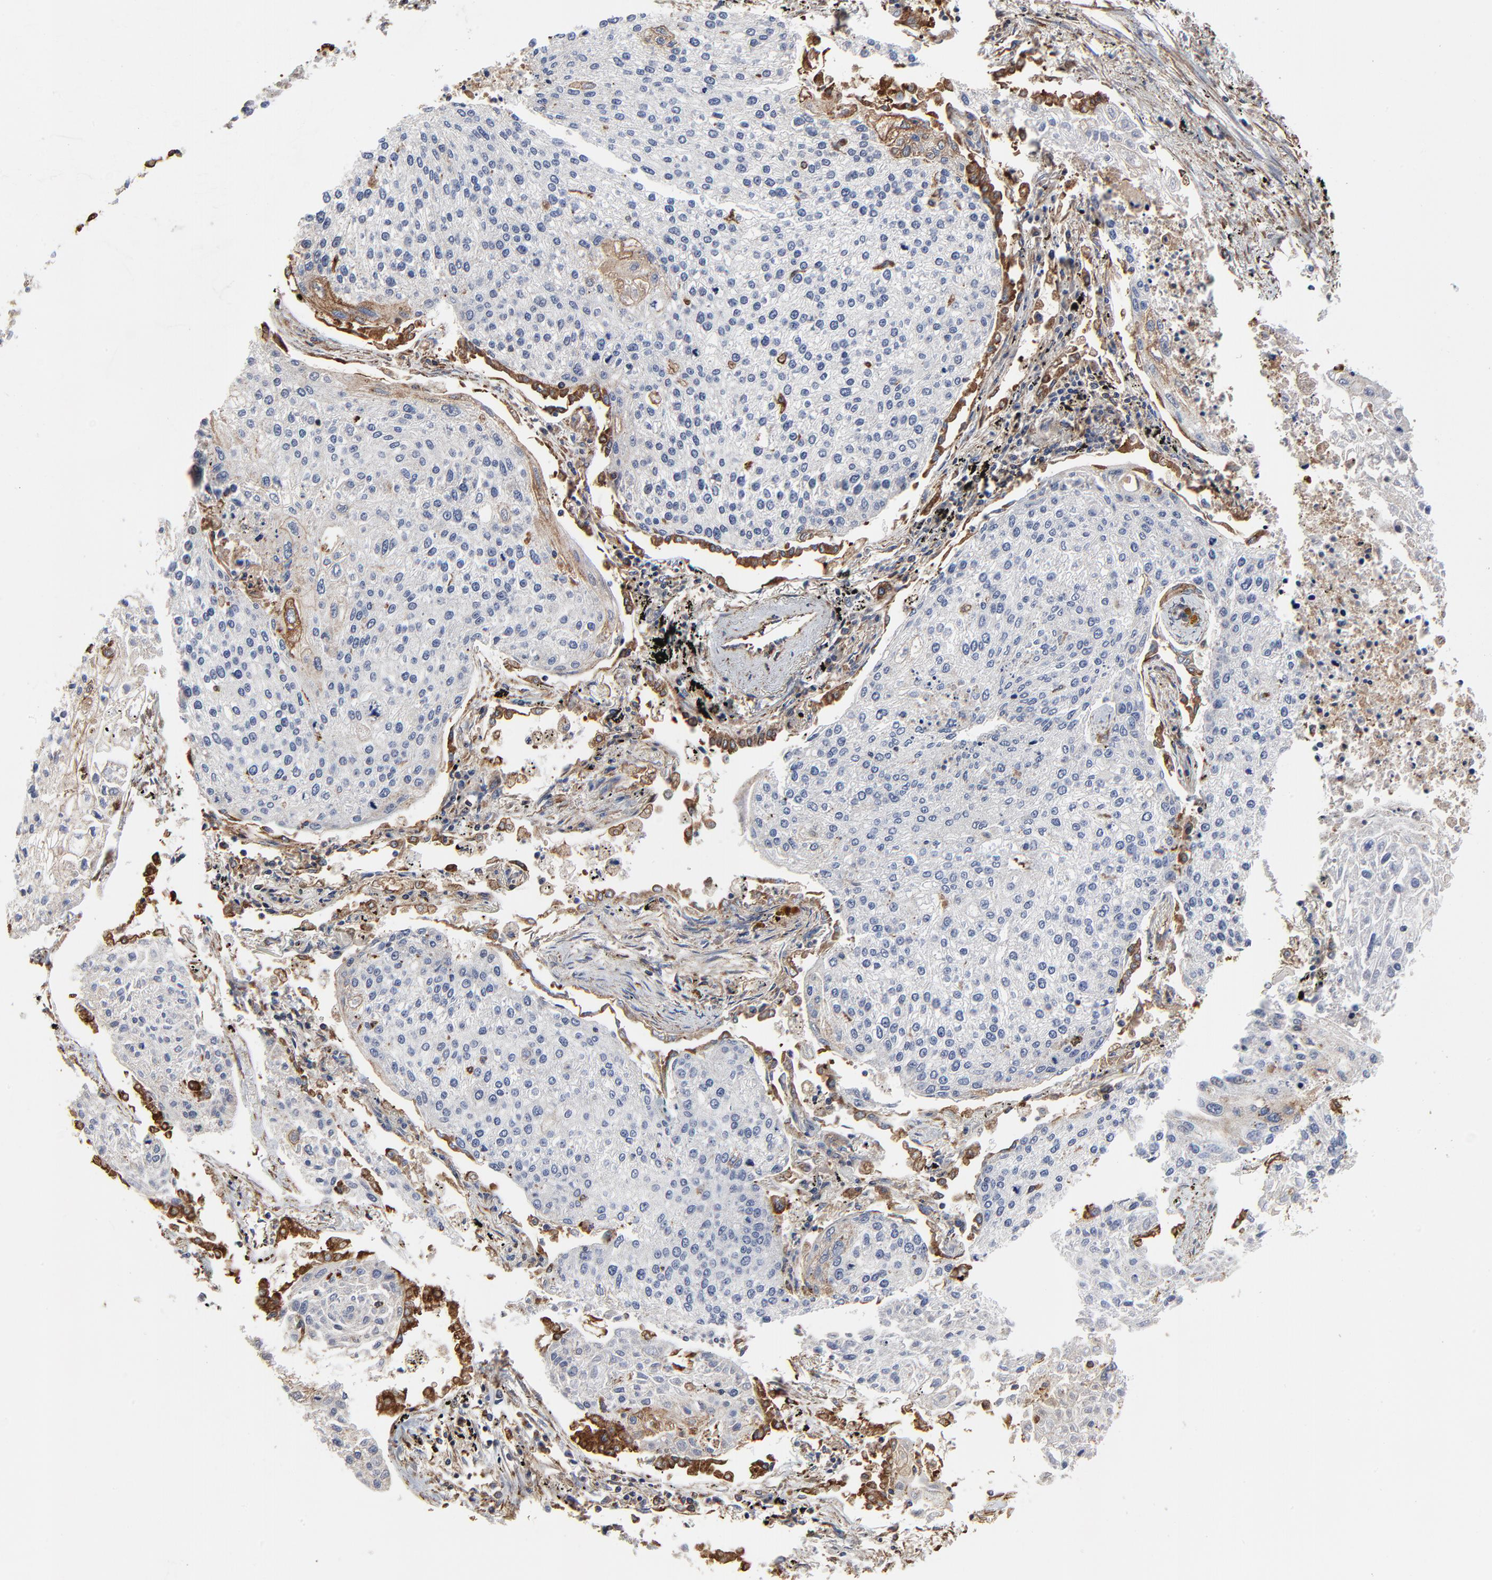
{"staining": {"intensity": "weak", "quantity": "<25%", "location": "cytoplasmic/membranous"}, "tissue": "lung cancer", "cell_type": "Tumor cells", "image_type": "cancer", "snomed": [{"axis": "morphology", "description": "Squamous cell carcinoma, NOS"}, {"axis": "topography", "description": "Lung"}], "caption": "This micrograph is of lung cancer (squamous cell carcinoma) stained with IHC to label a protein in brown with the nuclei are counter-stained blue. There is no expression in tumor cells.", "gene": "NXF3", "patient": {"sex": "male", "age": 75}}